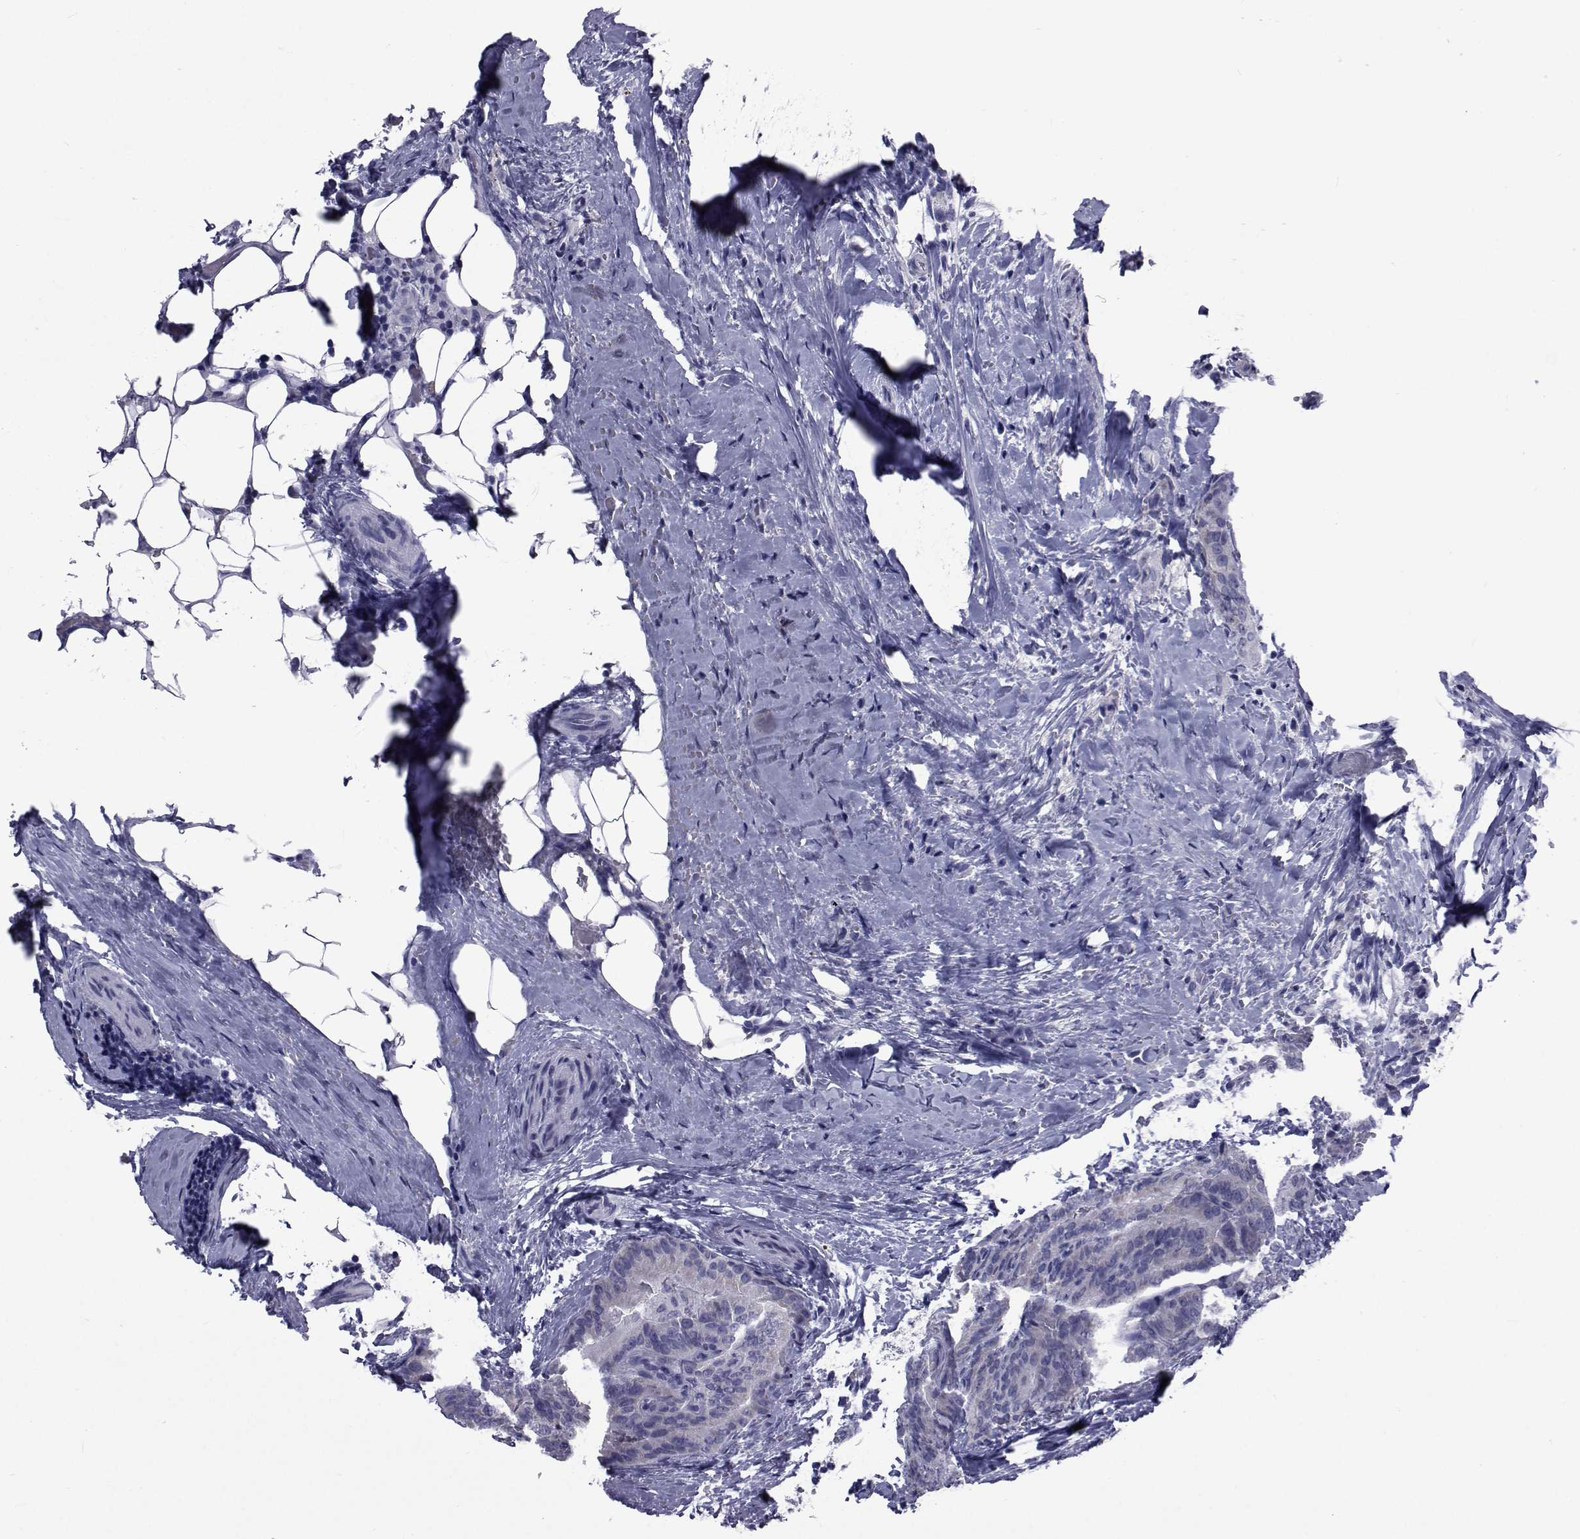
{"staining": {"intensity": "negative", "quantity": "none", "location": "none"}, "tissue": "thyroid cancer", "cell_type": "Tumor cells", "image_type": "cancer", "snomed": [{"axis": "morphology", "description": "Papillary adenocarcinoma, NOS"}, {"axis": "topography", "description": "Thyroid gland"}], "caption": "This is an IHC micrograph of human thyroid cancer. There is no positivity in tumor cells.", "gene": "GKAP1", "patient": {"sex": "male", "age": 61}}